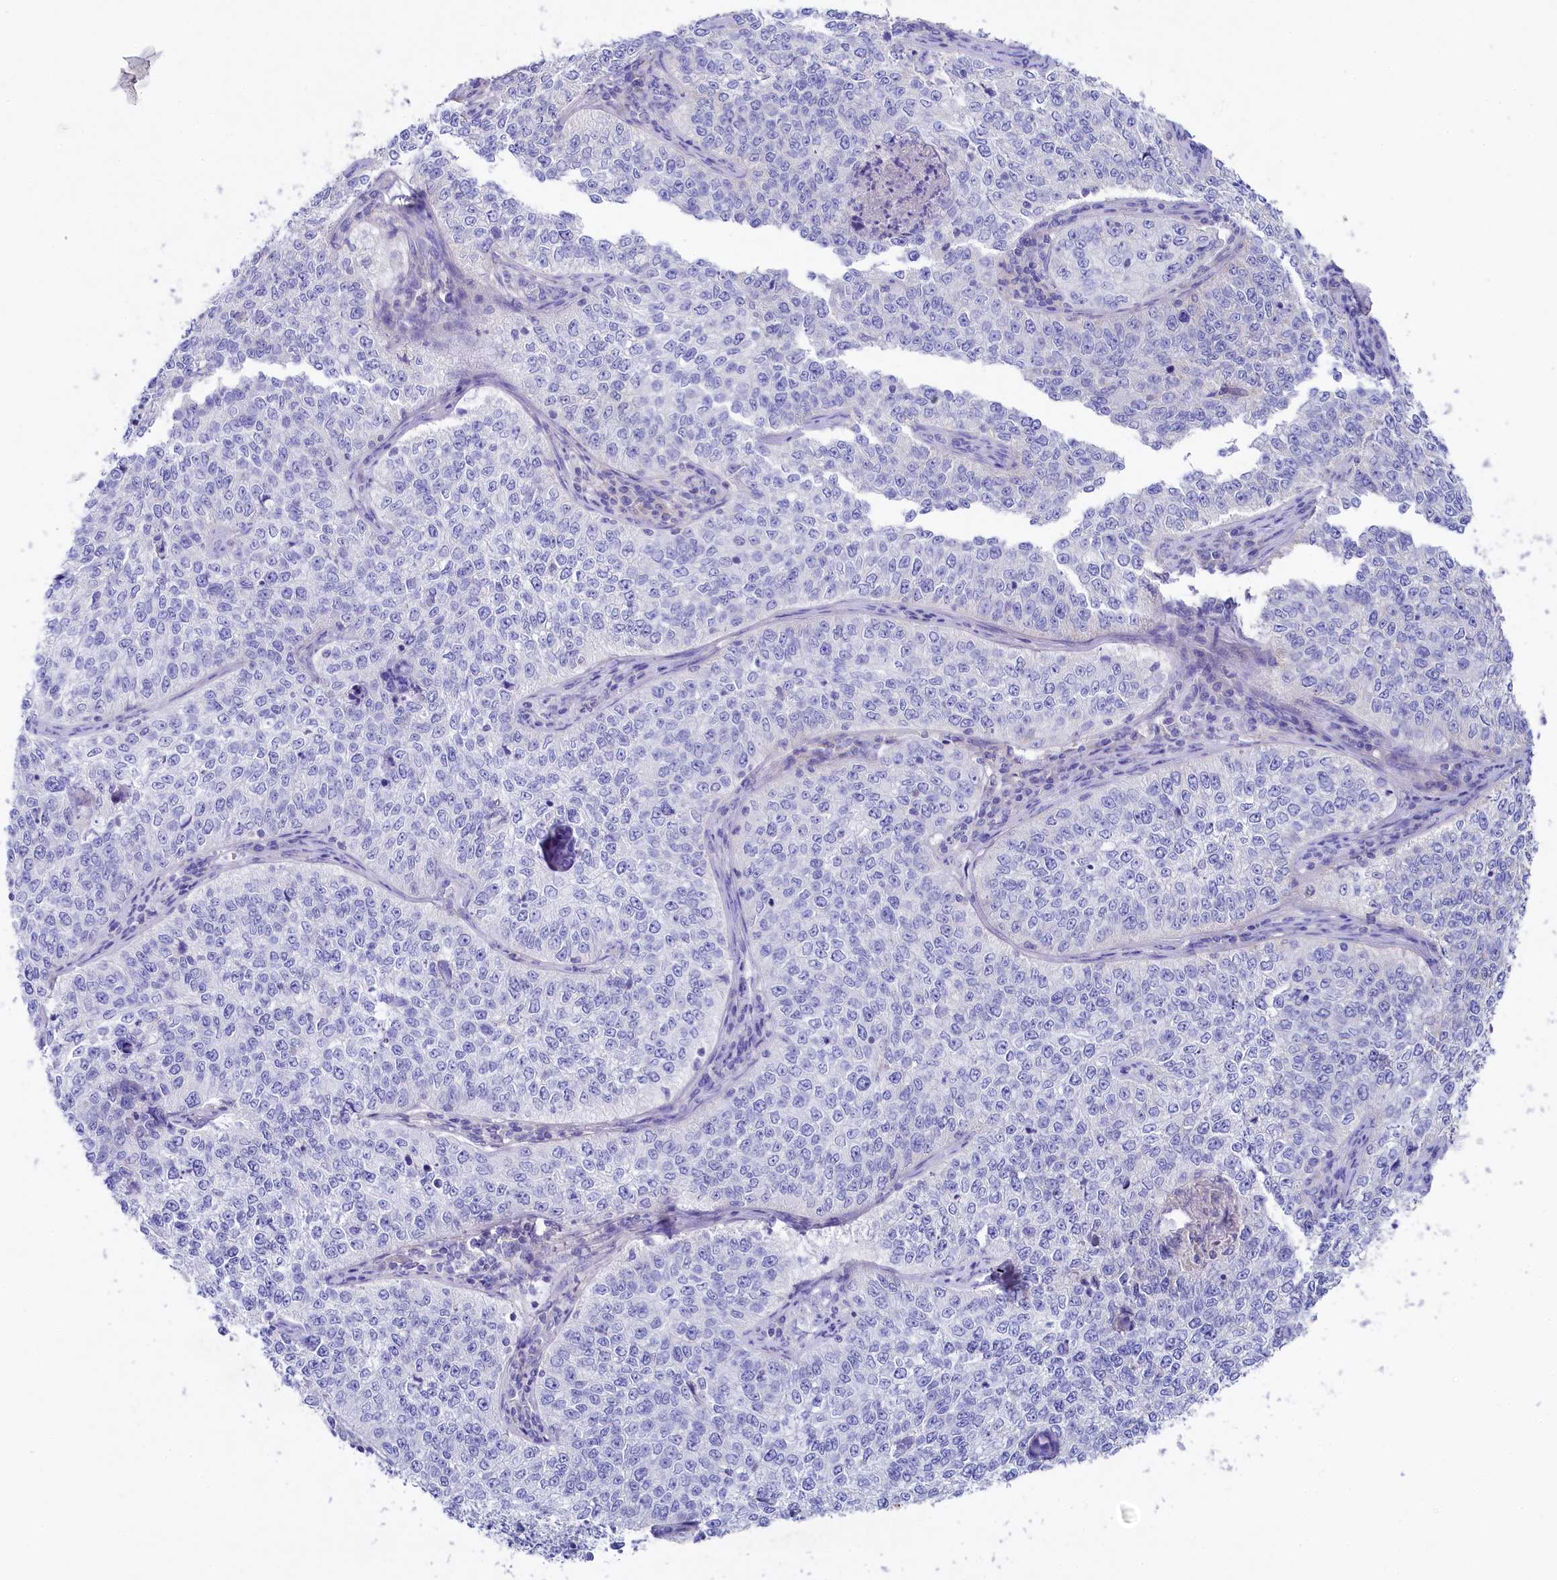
{"staining": {"intensity": "negative", "quantity": "none", "location": "none"}, "tissue": "cervical cancer", "cell_type": "Tumor cells", "image_type": "cancer", "snomed": [{"axis": "morphology", "description": "Squamous cell carcinoma, NOS"}, {"axis": "topography", "description": "Cervix"}], "caption": "The IHC histopathology image has no significant staining in tumor cells of cervical cancer tissue.", "gene": "VPS26B", "patient": {"sex": "female", "age": 35}}